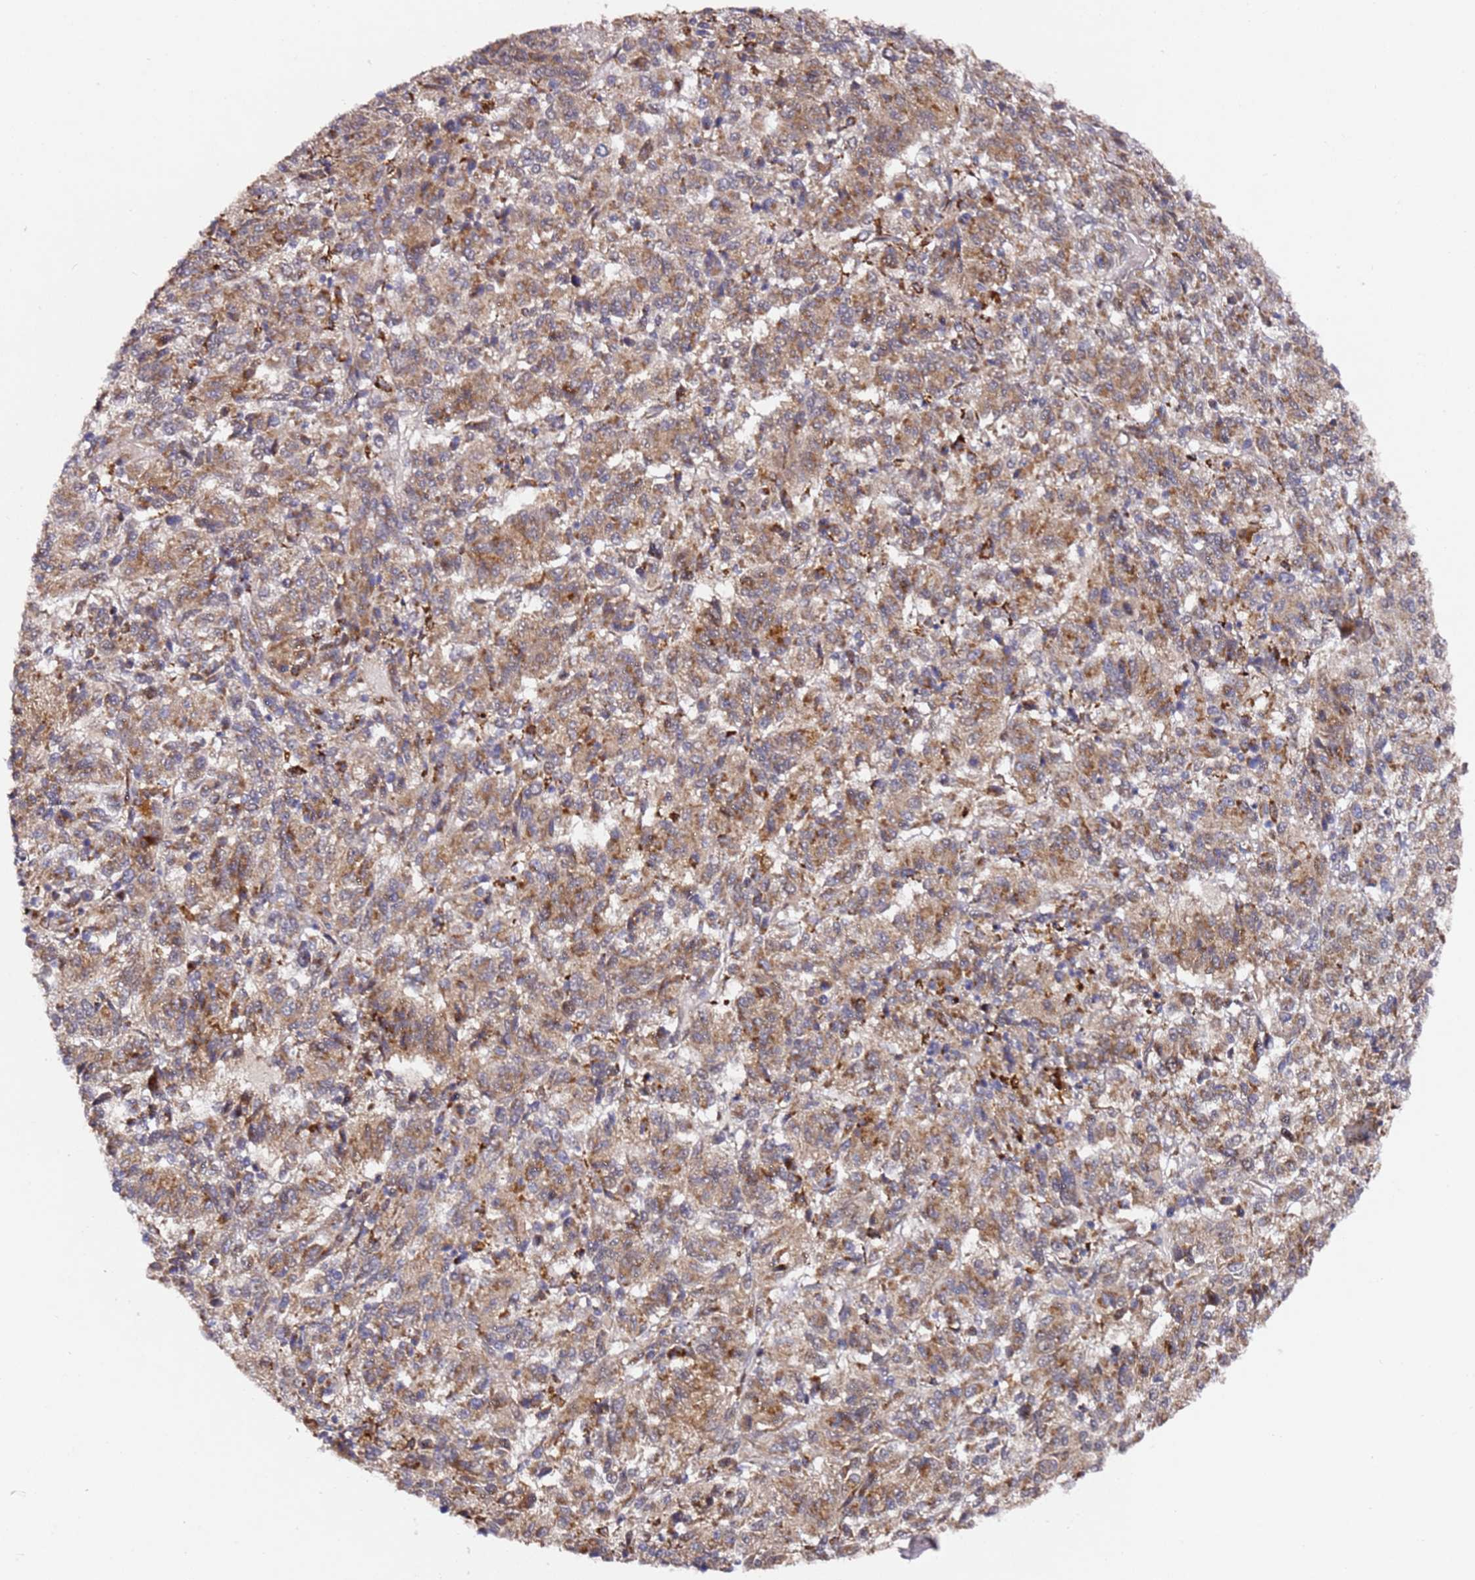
{"staining": {"intensity": "moderate", "quantity": ">75%", "location": "cytoplasmic/membranous"}, "tissue": "melanoma", "cell_type": "Tumor cells", "image_type": "cancer", "snomed": [{"axis": "morphology", "description": "Malignant melanoma, Metastatic site"}, {"axis": "topography", "description": "Lung"}], "caption": "A brown stain labels moderate cytoplasmic/membranous positivity of a protein in human melanoma tumor cells.", "gene": "ALG11", "patient": {"sex": "male", "age": 64}}